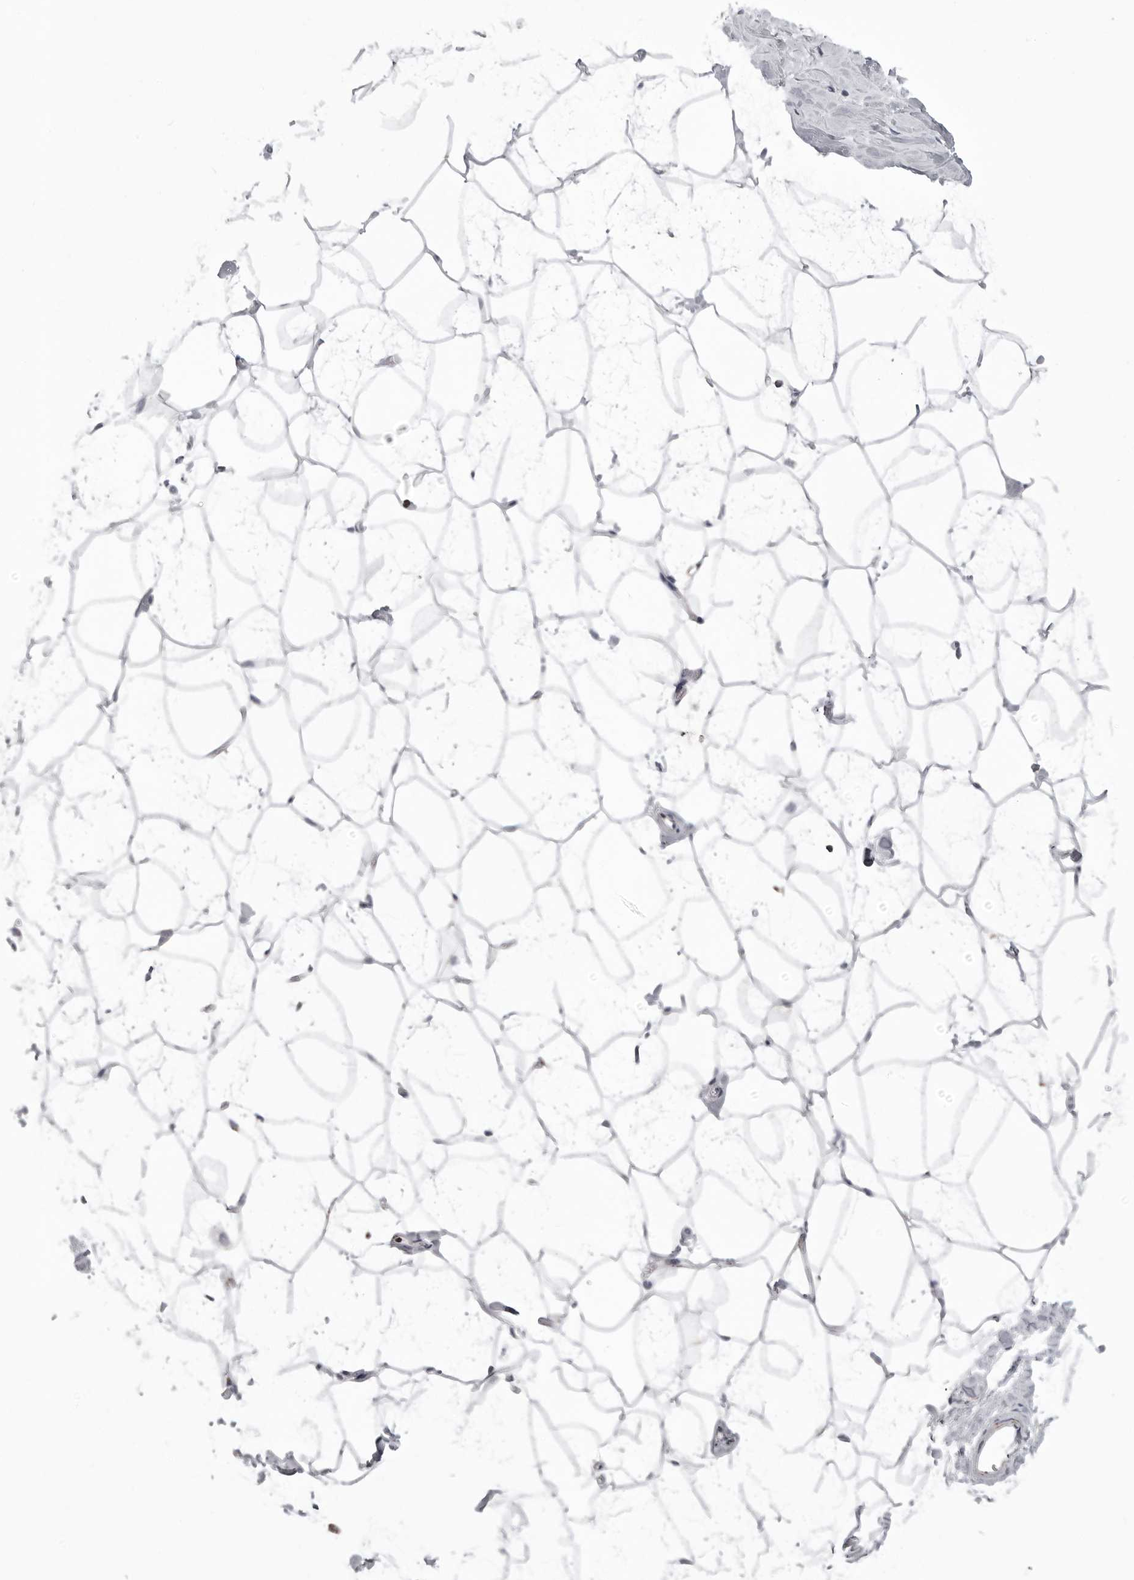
{"staining": {"intensity": "weak", "quantity": ">75%", "location": "cytoplasmic/membranous"}, "tissue": "adipose tissue", "cell_type": "Adipocytes", "image_type": "normal", "snomed": [{"axis": "morphology", "description": "Normal tissue, NOS"}, {"axis": "morphology", "description": "Fibrosis, NOS"}, {"axis": "topography", "description": "Breast"}, {"axis": "topography", "description": "Adipose tissue"}], "caption": "The micrograph reveals staining of unremarkable adipose tissue, revealing weak cytoplasmic/membranous protein positivity (brown color) within adipocytes.", "gene": "TUFM", "patient": {"sex": "female", "age": 39}}